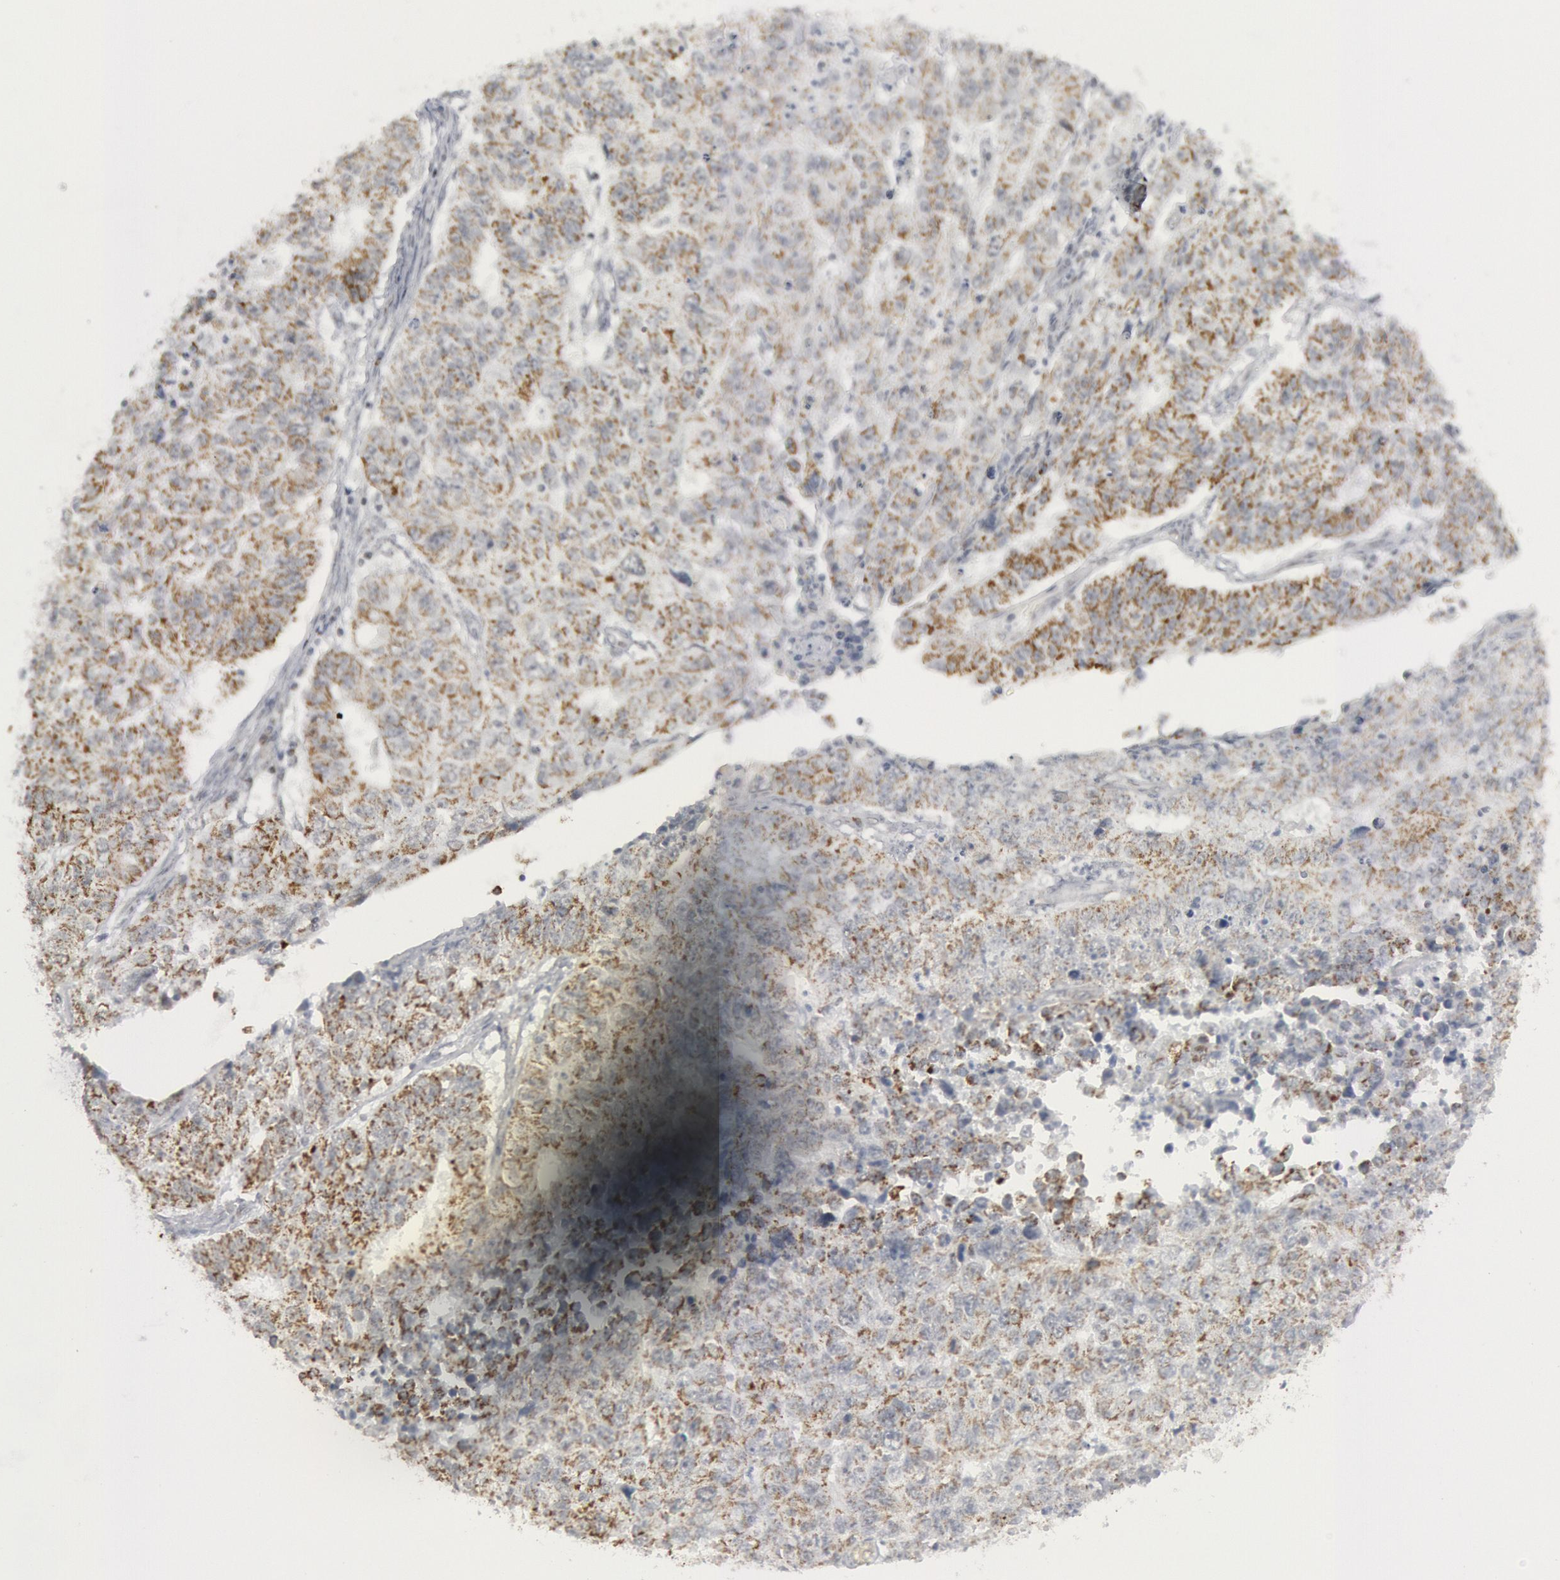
{"staining": {"intensity": "moderate", "quantity": "25%-75%", "location": "cytoplasmic/membranous"}, "tissue": "endometrial cancer", "cell_type": "Tumor cells", "image_type": "cancer", "snomed": [{"axis": "morphology", "description": "Adenocarcinoma, NOS"}, {"axis": "topography", "description": "Endometrium"}], "caption": "Endometrial adenocarcinoma stained for a protein (brown) shows moderate cytoplasmic/membranous positive positivity in about 25%-75% of tumor cells.", "gene": "CASP9", "patient": {"sex": "female", "age": 42}}